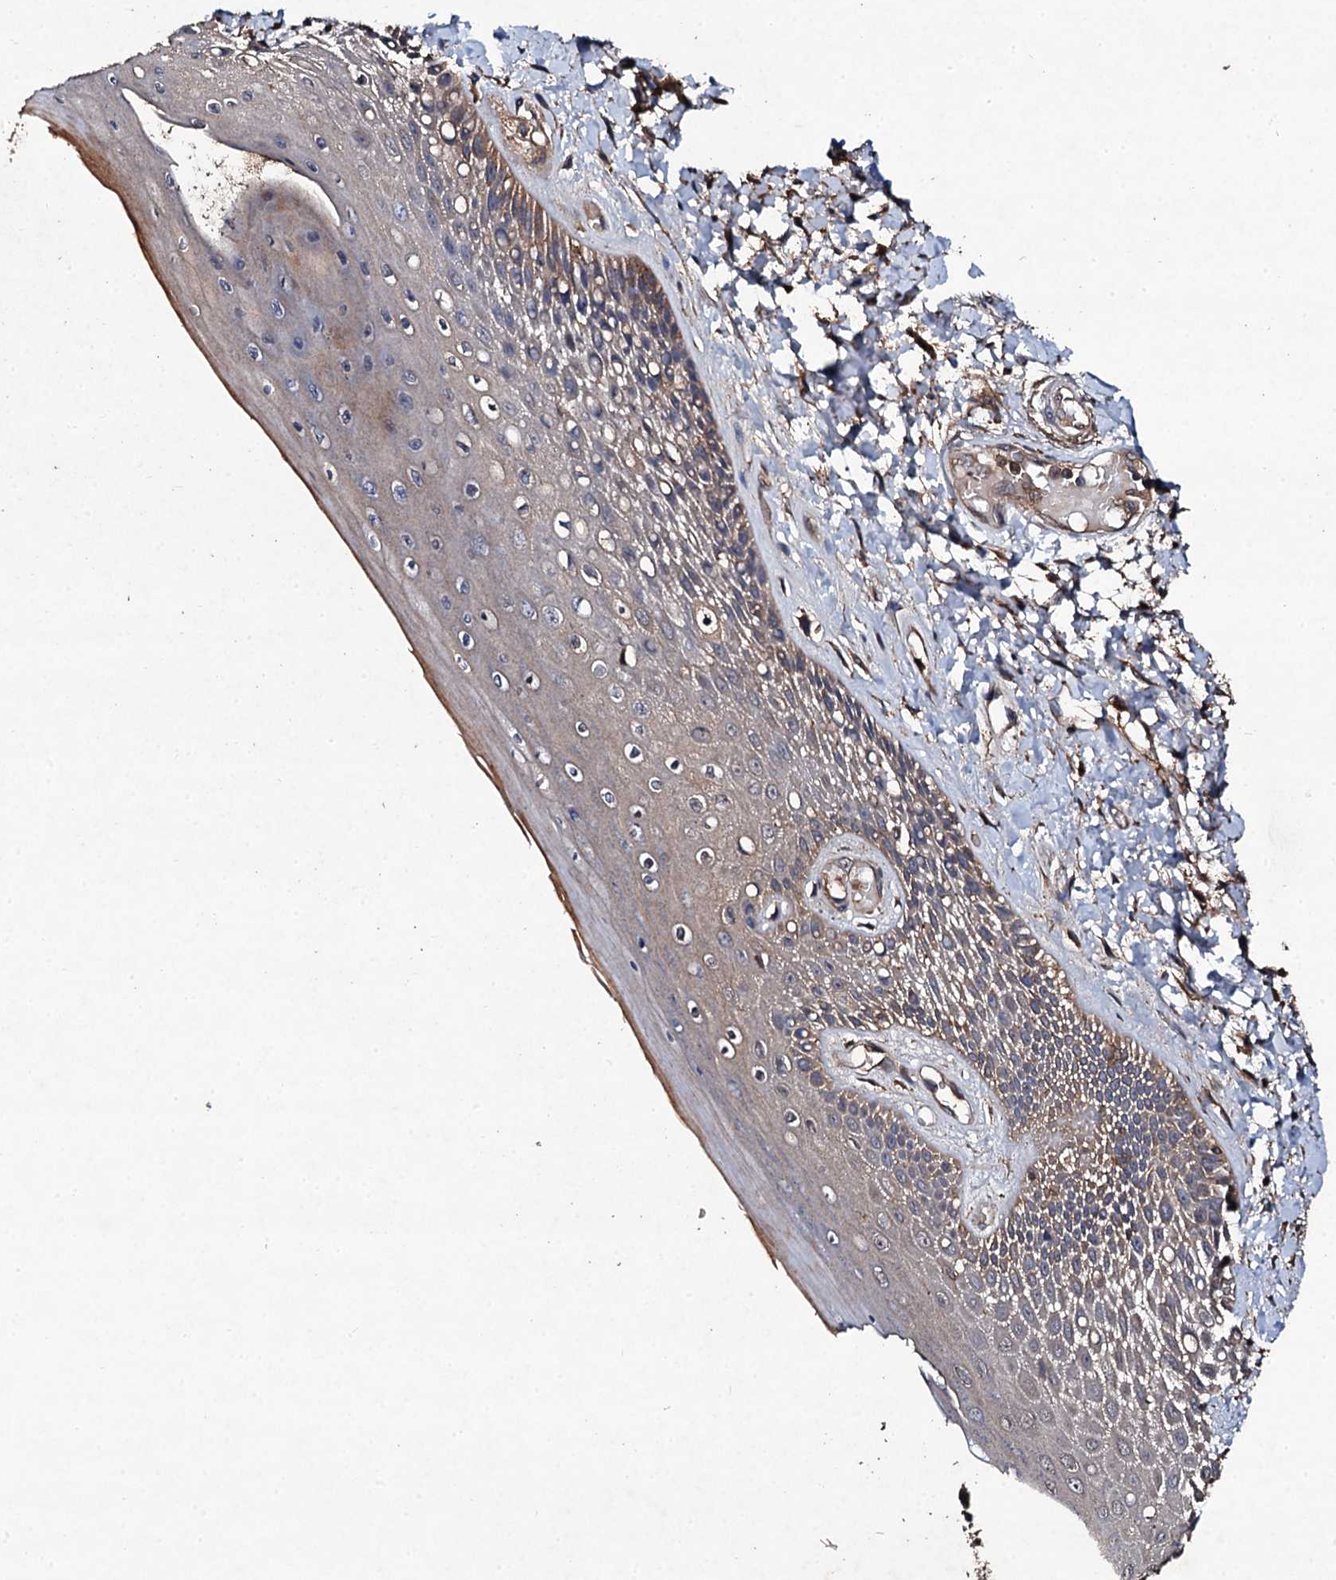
{"staining": {"intensity": "moderate", "quantity": "25%-75%", "location": "cytoplasmic/membranous"}, "tissue": "skin", "cell_type": "Epidermal cells", "image_type": "normal", "snomed": [{"axis": "morphology", "description": "Normal tissue, NOS"}, {"axis": "topography", "description": "Anal"}], "caption": "The photomicrograph exhibits staining of benign skin, revealing moderate cytoplasmic/membranous protein positivity (brown color) within epidermal cells.", "gene": "KERA", "patient": {"sex": "male", "age": 78}}